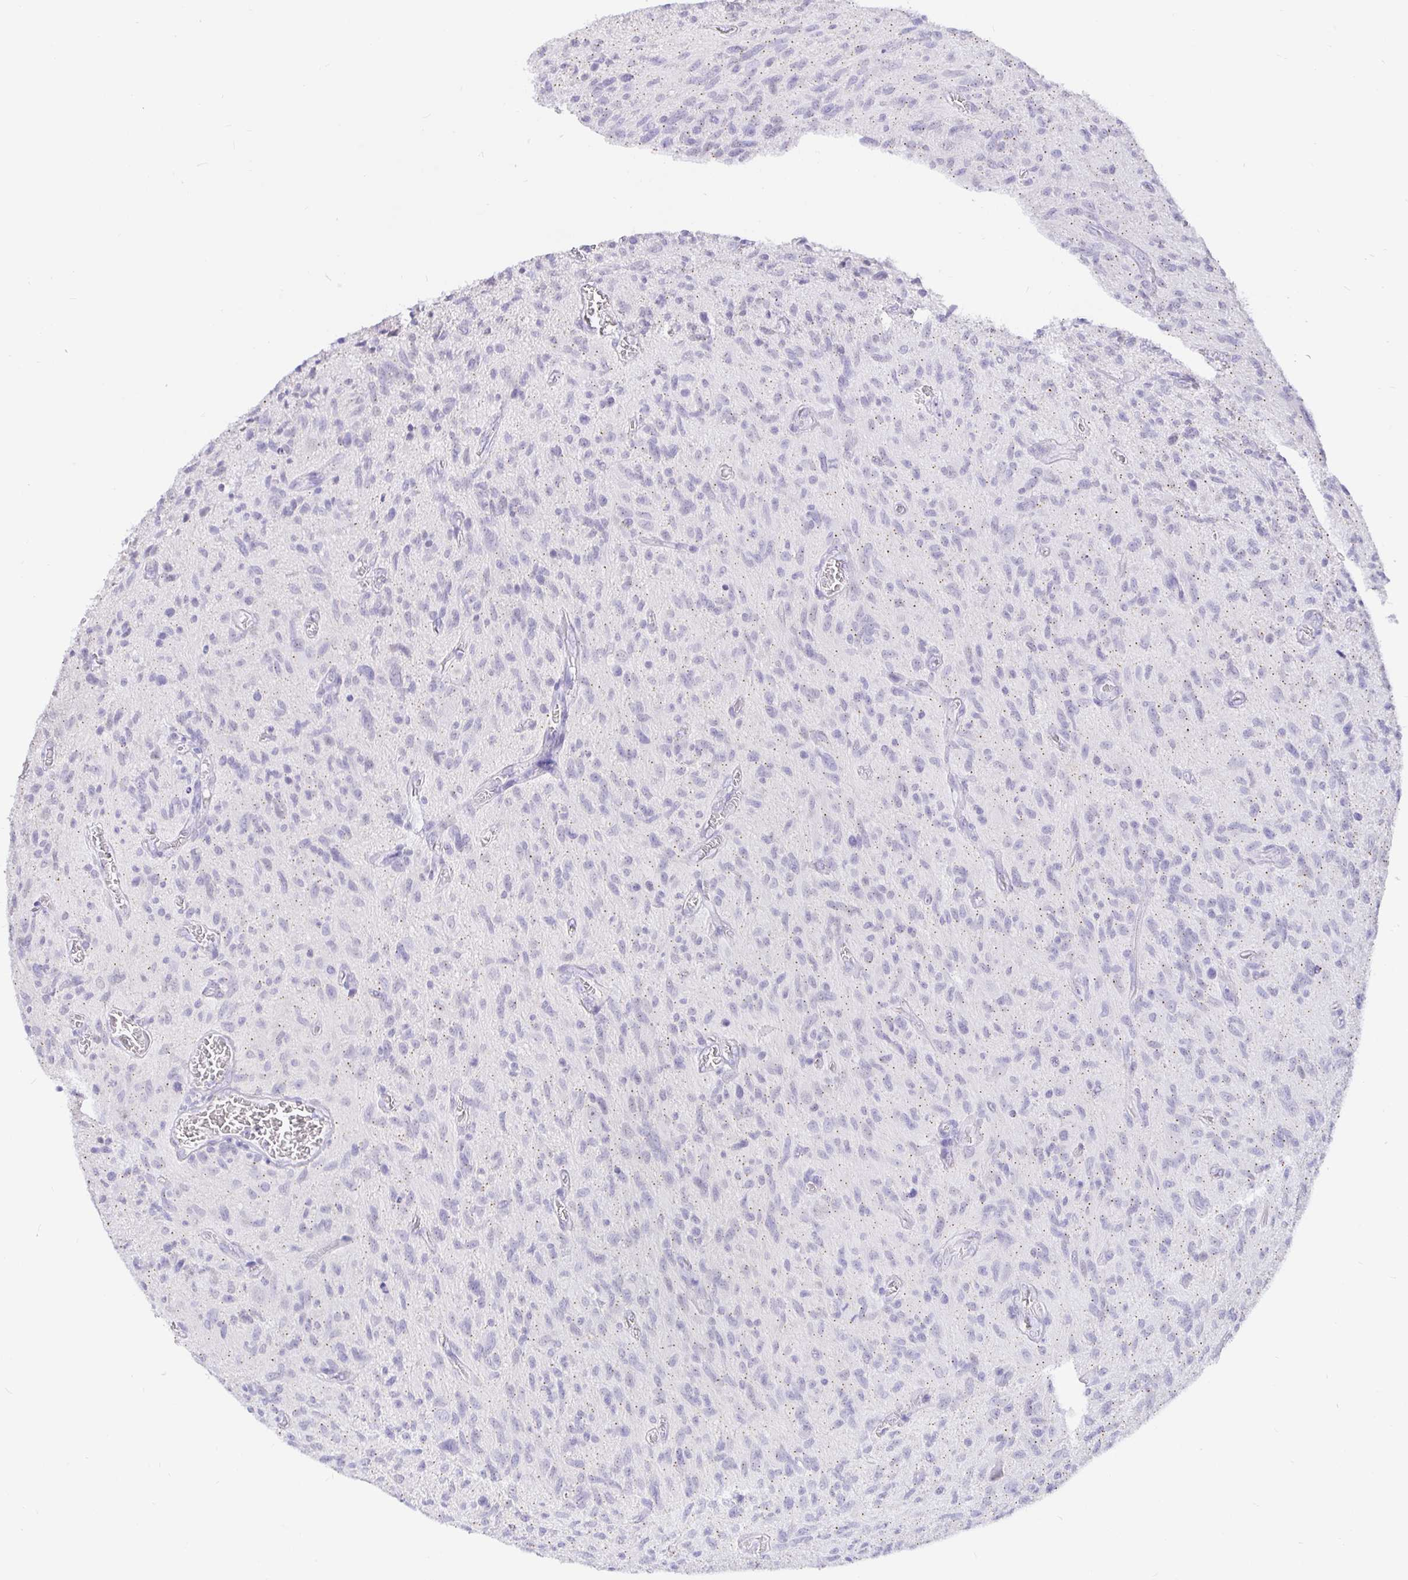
{"staining": {"intensity": "negative", "quantity": "none", "location": "none"}, "tissue": "glioma", "cell_type": "Tumor cells", "image_type": "cancer", "snomed": [{"axis": "morphology", "description": "Glioma, malignant, High grade"}, {"axis": "topography", "description": "Brain"}], "caption": "Tumor cells show no significant protein positivity in glioma. (DAB (3,3'-diaminobenzidine) immunohistochemistry (IHC) visualized using brightfield microscopy, high magnification).", "gene": "EZHIP", "patient": {"sex": "male", "age": 75}}